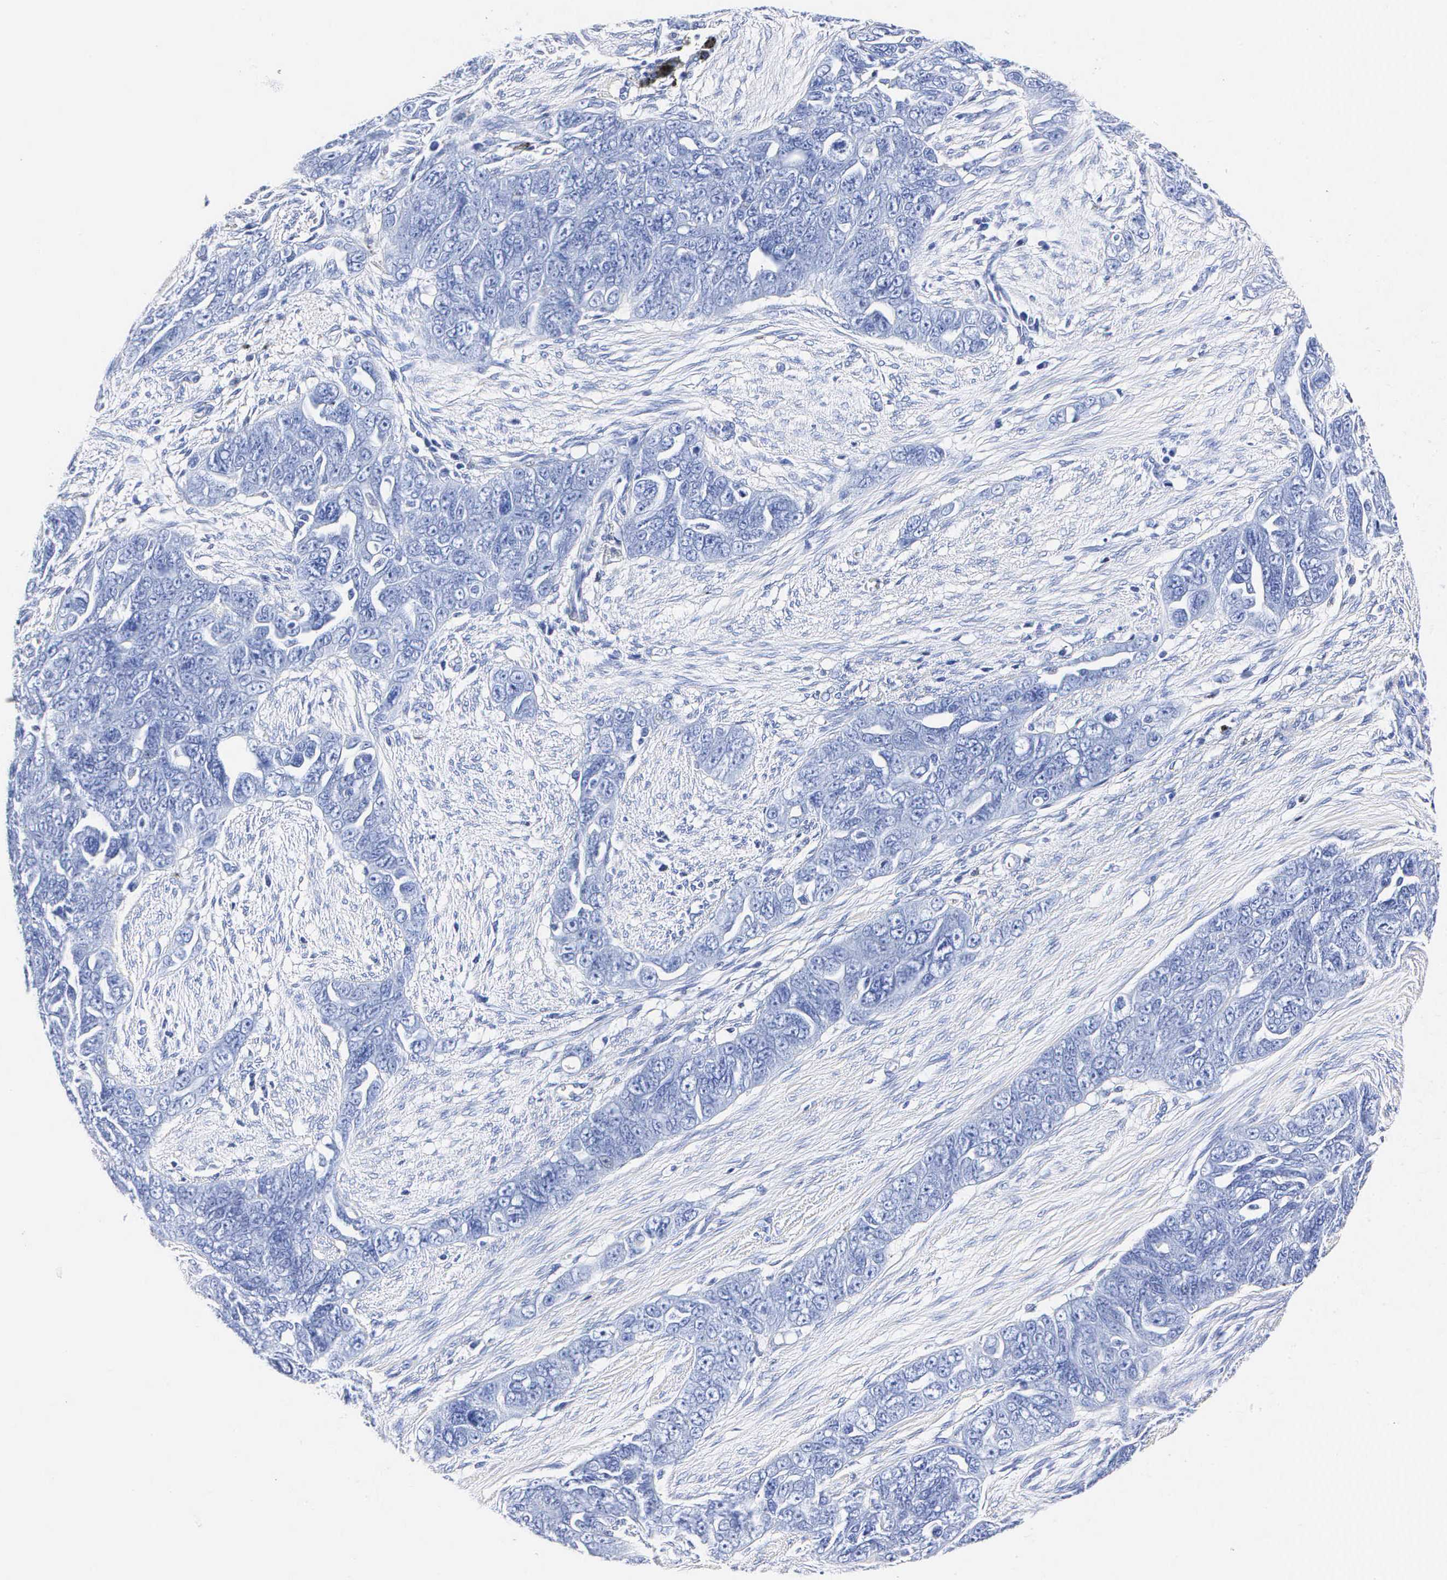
{"staining": {"intensity": "negative", "quantity": "none", "location": "none"}, "tissue": "ovarian cancer", "cell_type": "Tumor cells", "image_type": "cancer", "snomed": [{"axis": "morphology", "description": "Cystadenocarcinoma, serous, NOS"}, {"axis": "topography", "description": "Ovary"}], "caption": "IHC micrograph of human ovarian cancer (serous cystadenocarcinoma) stained for a protein (brown), which shows no staining in tumor cells.", "gene": "ENO2", "patient": {"sex": "female", "age": 63}}